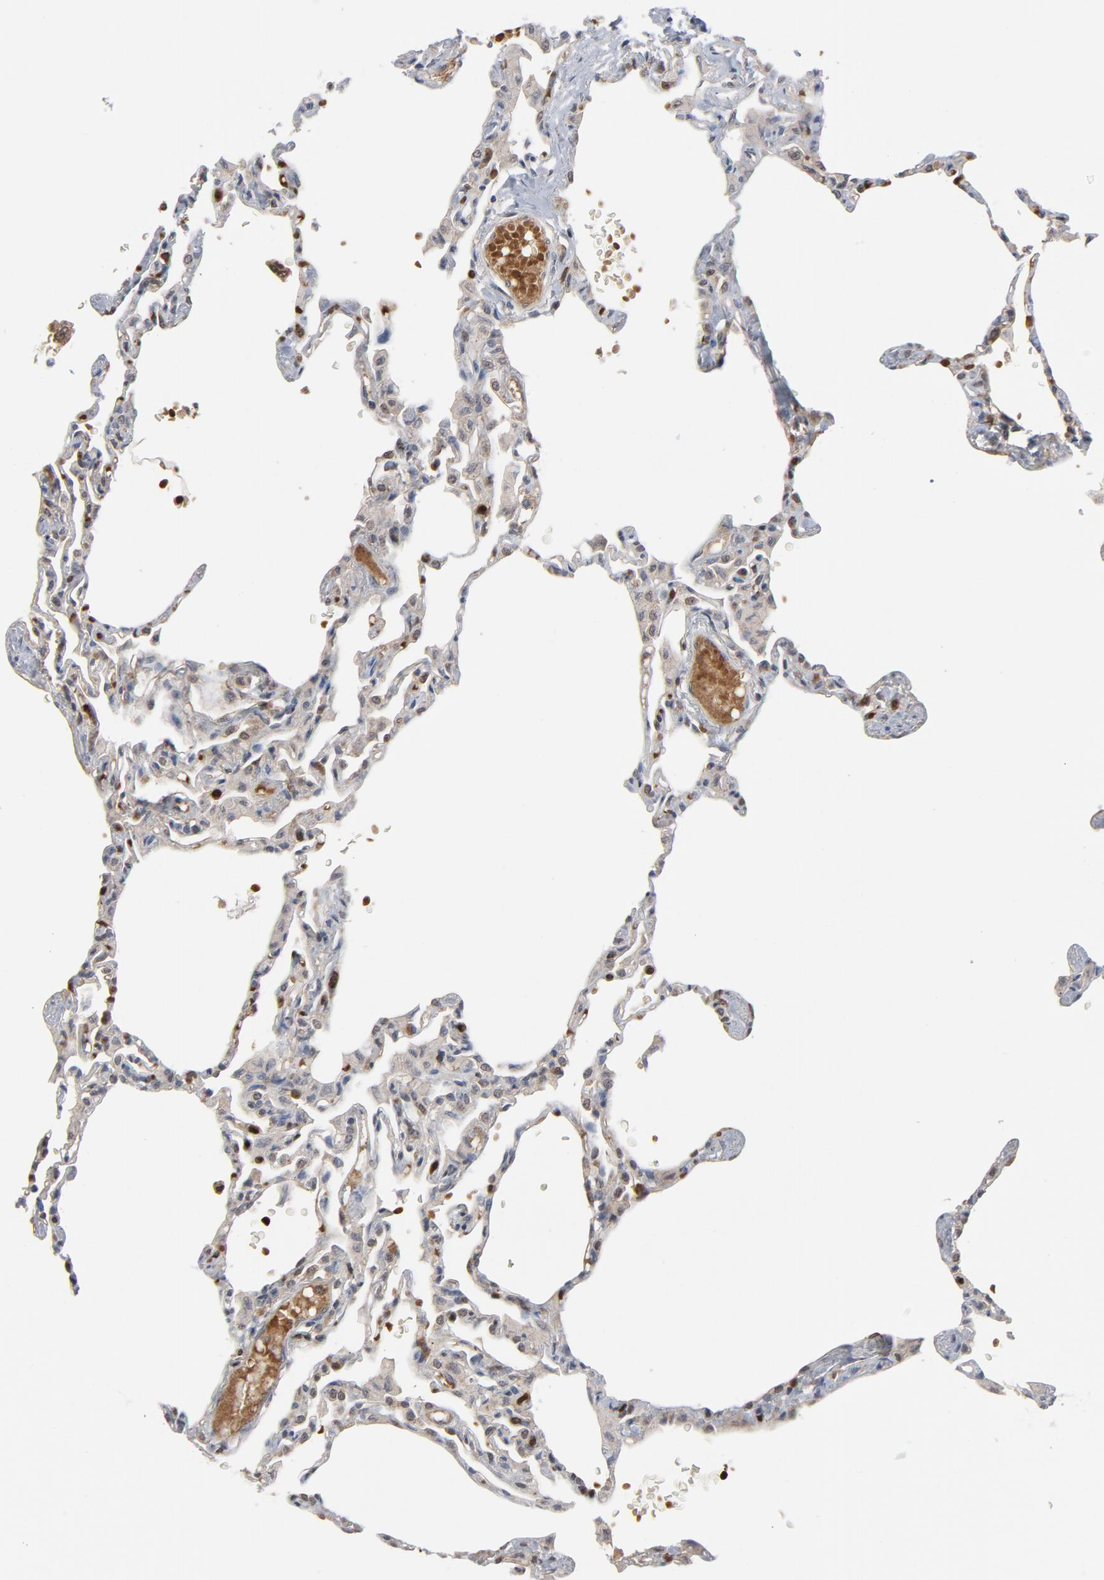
{"staining": {"intensity": "weak", "quantity": "25%-75%", "location": "cytoplasmic/membranous"}, "tissue": "lung", "cell_type": "Alveolar cells", "image_type": "normal", "snomed": [{"axis": "morphology", "description": "Normal tissue, NOS"}, {"axis": "topography", "description": "Lung"}], "caption": "Lung stained with DAB (3,3'-diaminobenzidine) IHC shows low levels of weak cytoplasmic/membranous positivity in approximately 25%-75% of alveolar cells.", "gene": "PRDX1", "patient": {"sex": "female", "age": 49}}